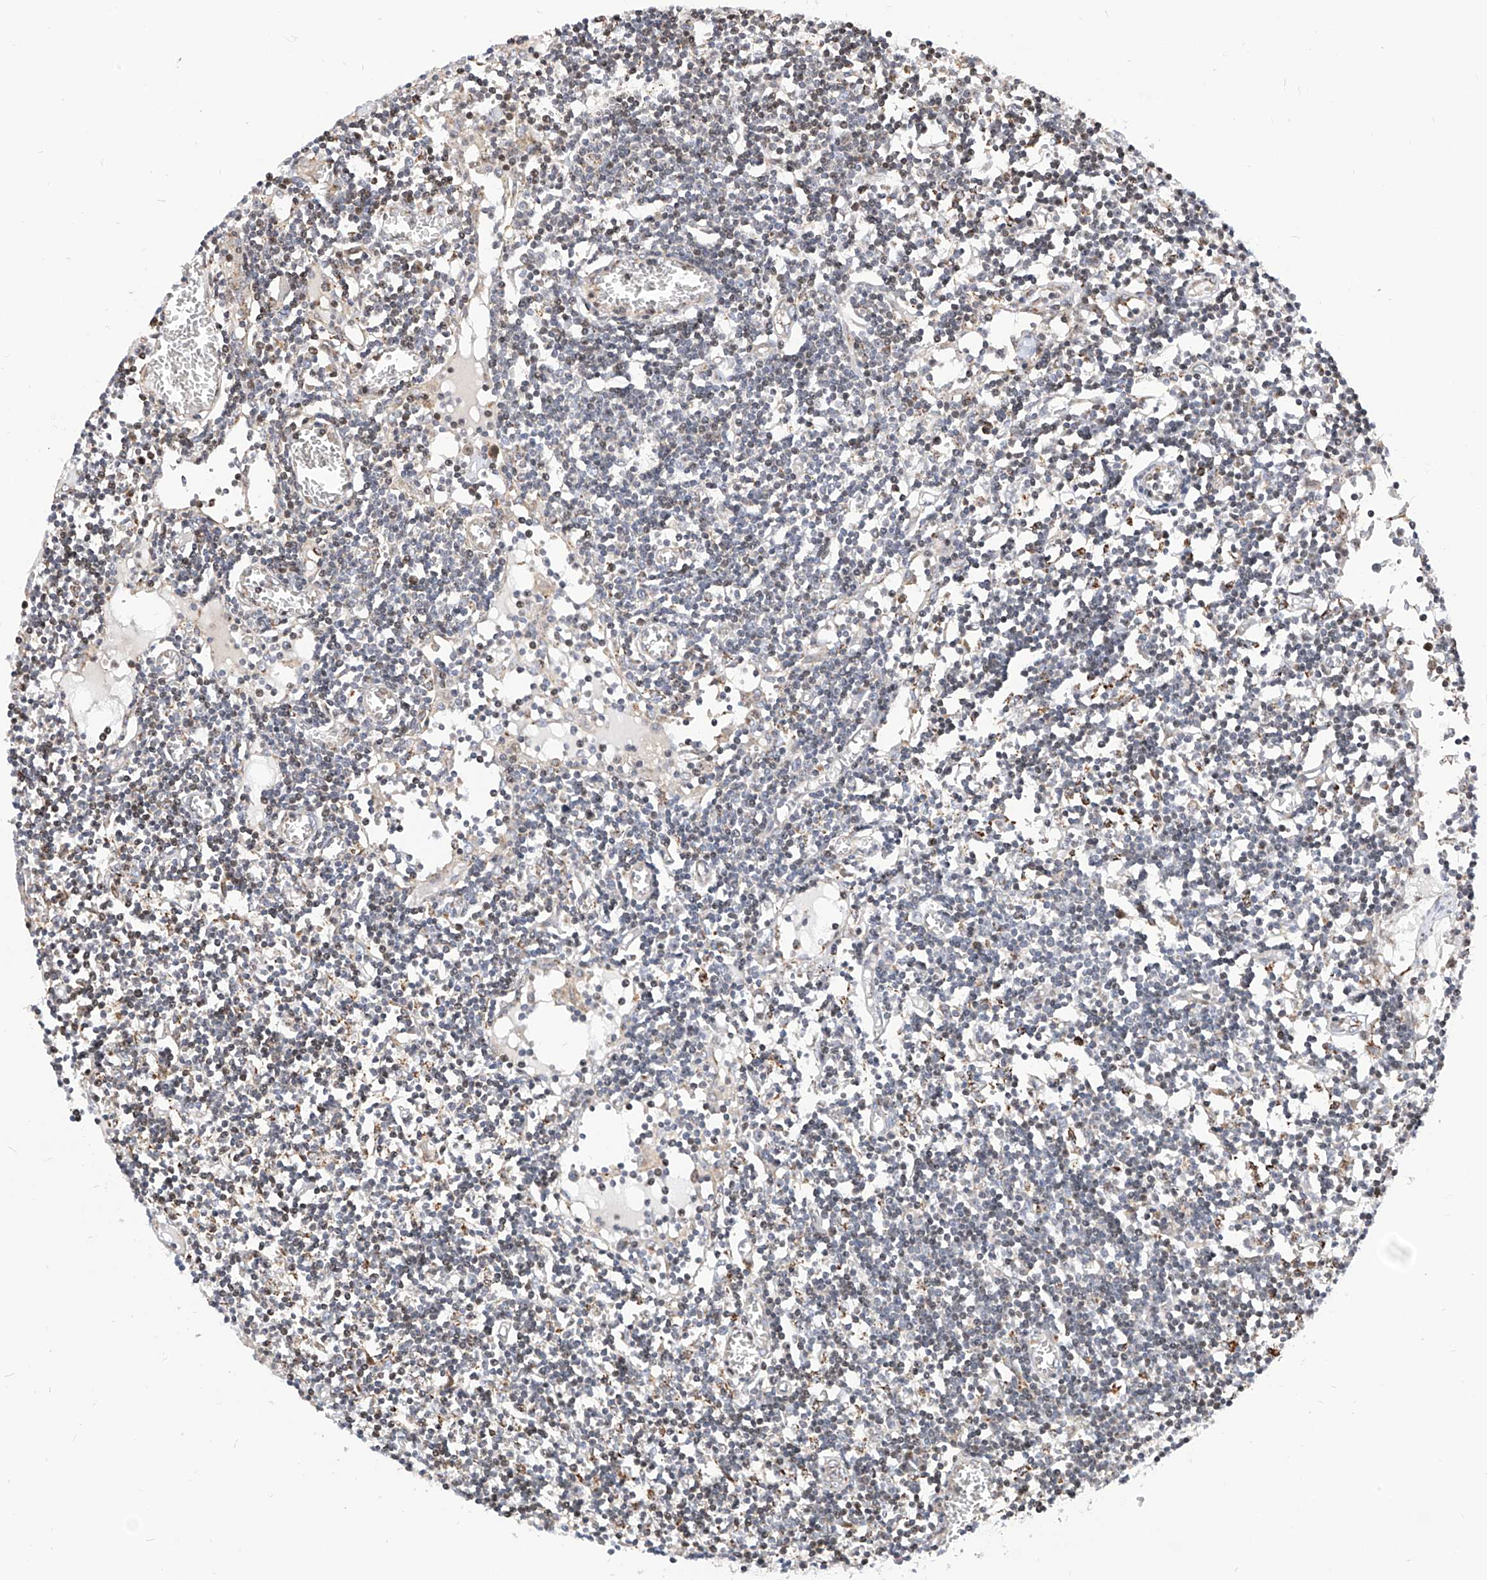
{"staining": {"intensity": "negative", "quantity": "none", "location": "none"}, "tissue": "lymph node", "cell_type": "Germinal center cells", "image_type": "normal", "snomed": [{"axis": "morphology", "description": "Normal tissue, NOS"}, {"axis": "topography", "description": "Lymph node"}], "caption": "Germinal center cells are negative for protein expression in unremarkable human lymph node. (DAB immunohistochemistry (IHC) visualized using brightfield microscopy, high magnification).", "gene": "TTLL8", "patient": {"sex": "female", "age": 11}}